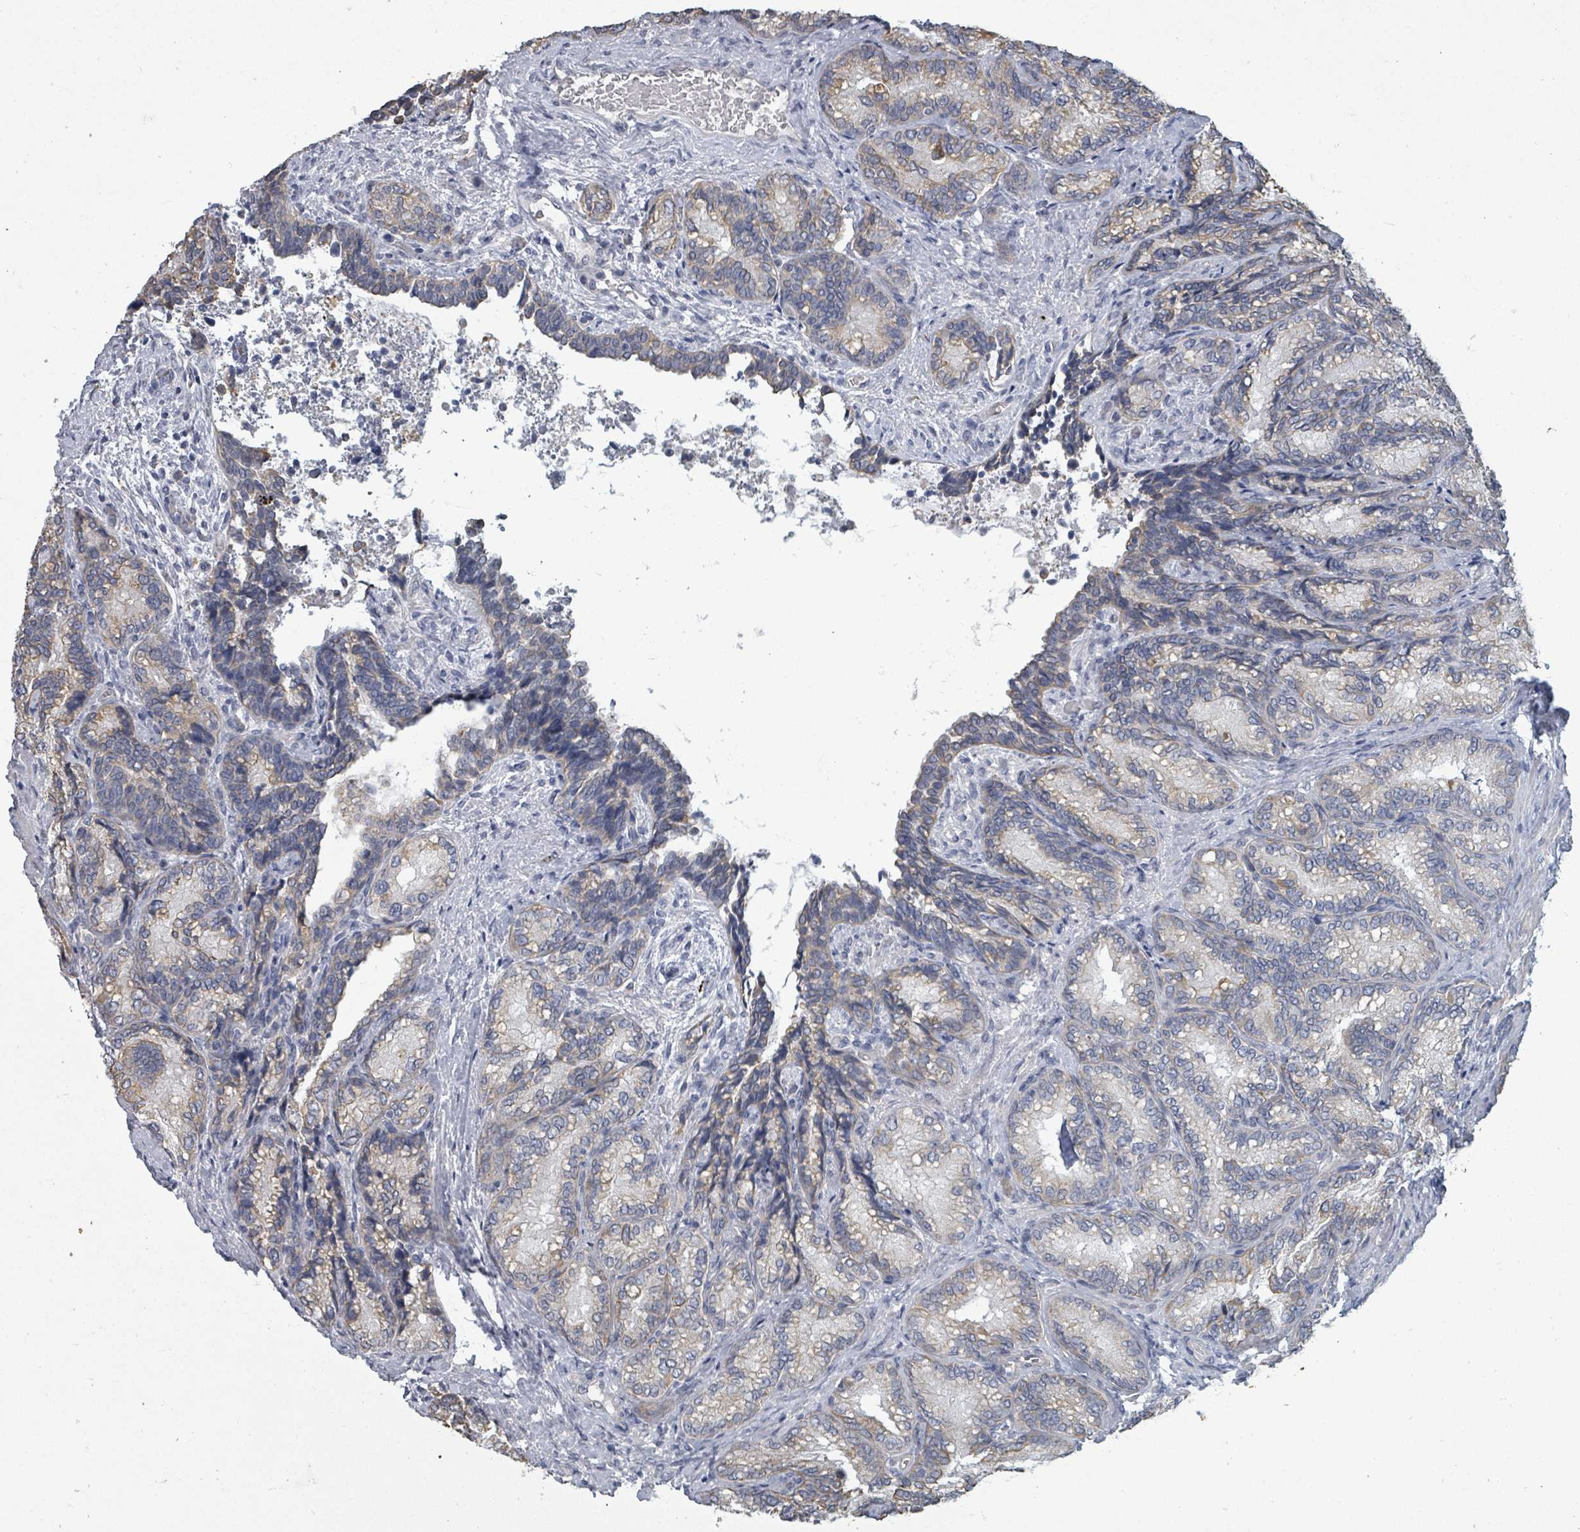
{"staining": {"intensity": "weak", "quantity": "25%-75%", "location": "cytoplasmic/membranous"}, "tissue": "seminal vesicle", "cell_type": "Glandular cells", "image_type": "normal", "snomed": [{"axis": "morphology", "description": "Normal tissue, NOS"}, {"axis": "topography", "description": "Seminal veicle"}], "caption": "Brown immunohistochemical staining in benign seminal vesicle demonstrates weak cytoplasmic/membranous staining in approximately 25%-75% of glandular cells.", "gene": "ASB12", "patient": {"sex": "male", "age": 58}}